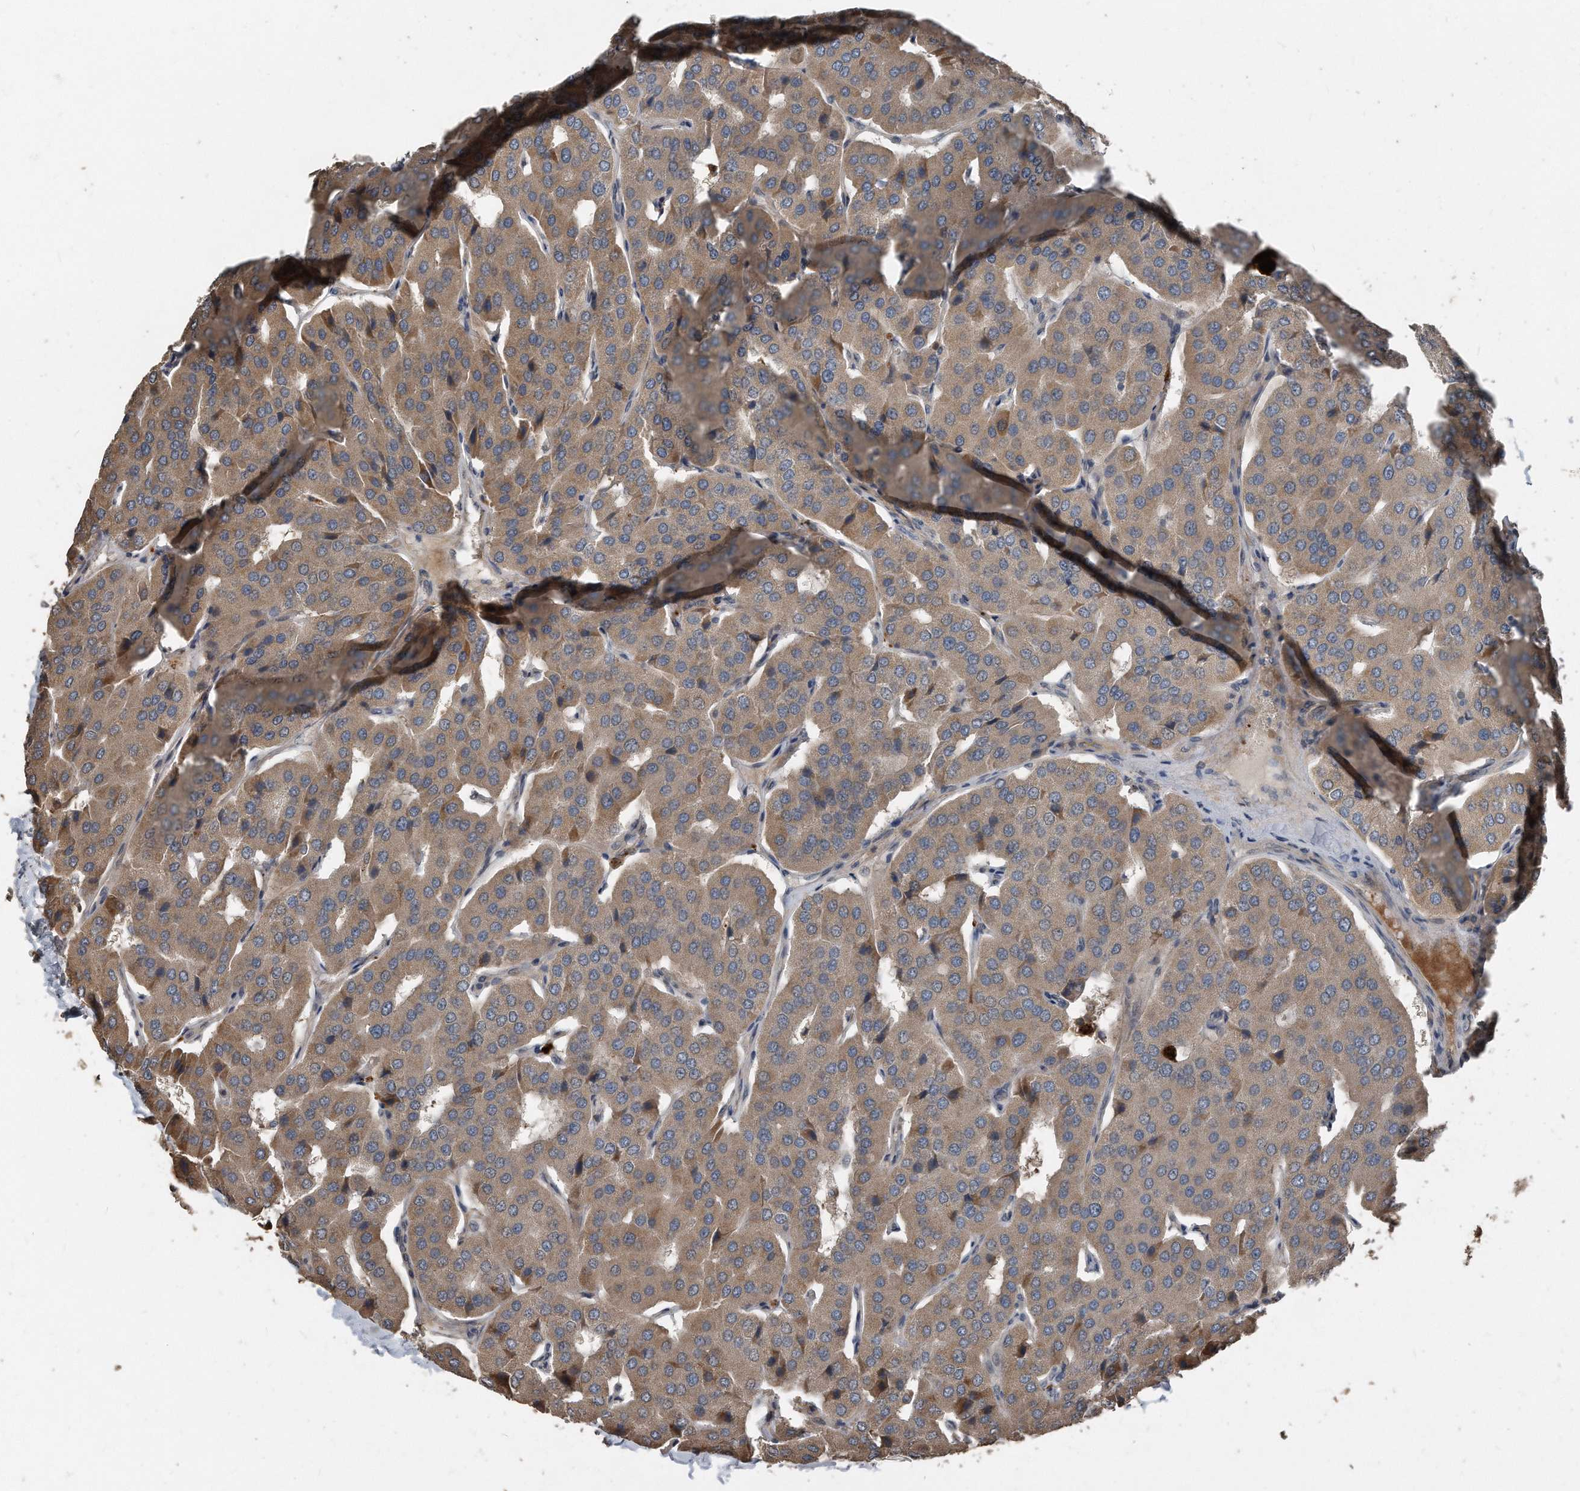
{"staining": {"intensity": "weak", "quantity": ">75%", "location": "cytoplasmic/membranous"}, "tissue": "parathyroid gland", "cell_type": "Glandular cells", "image_type": "normal", "snomed": [{"axis": "morphology", "description": "Normal tissue, NOS"}, {"axis": "morphology", "description": "Adenoma, NOS"}, {"axis": "topography", "description": "Parathyroid gland"}], "caption": "The immunohistochemical stain highlights weak cytoplasmic/membranous expression in glandular cells of benign parathyroid gland. (brown staining indicates protein expression, while blue staining denotes nuclei).", "gene": "ANKRD10", "patient": {"sex": "female", "age": 86}}